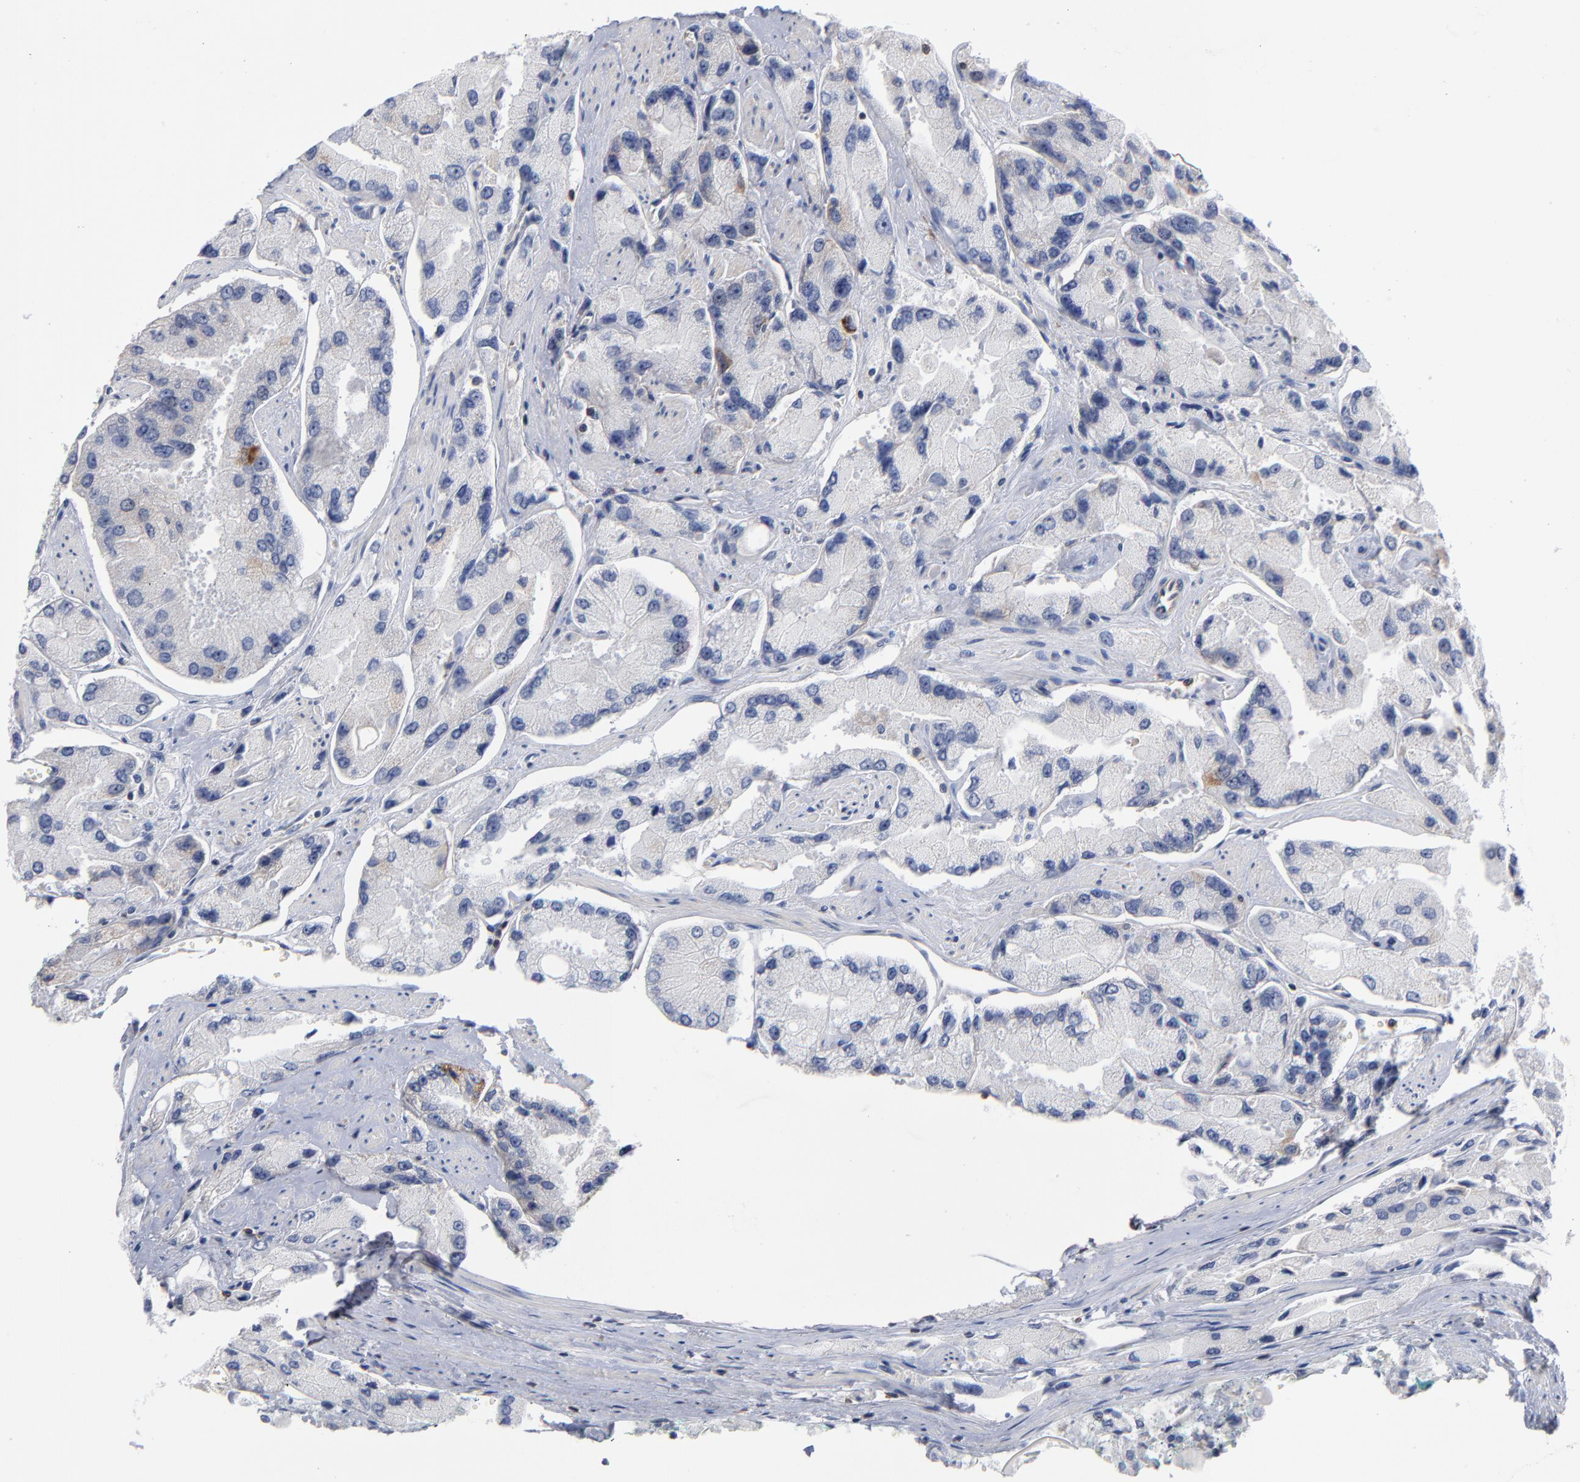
{"staining": {"intensity": "weak", "quantity": "<25%", "location": "cytoplasmic/membranous"}, "tissue": "prostate cancer", "cell_type": "Tumor cells", "image_type": "cancer", "snomed": [{"axis": "morphology", "description": "Adenocarcinoma, High grade"}, {"axis": "topography", "description": "Prostate"}], "caption": "Prostate cancer (adenocarcinoma (high-grade)) stained for a protein using immunohistochemistry (IHC) reveals no staining tumor cells.", "gene": "PDLIM2", "patient": {"sex": "male", "age": 58}}